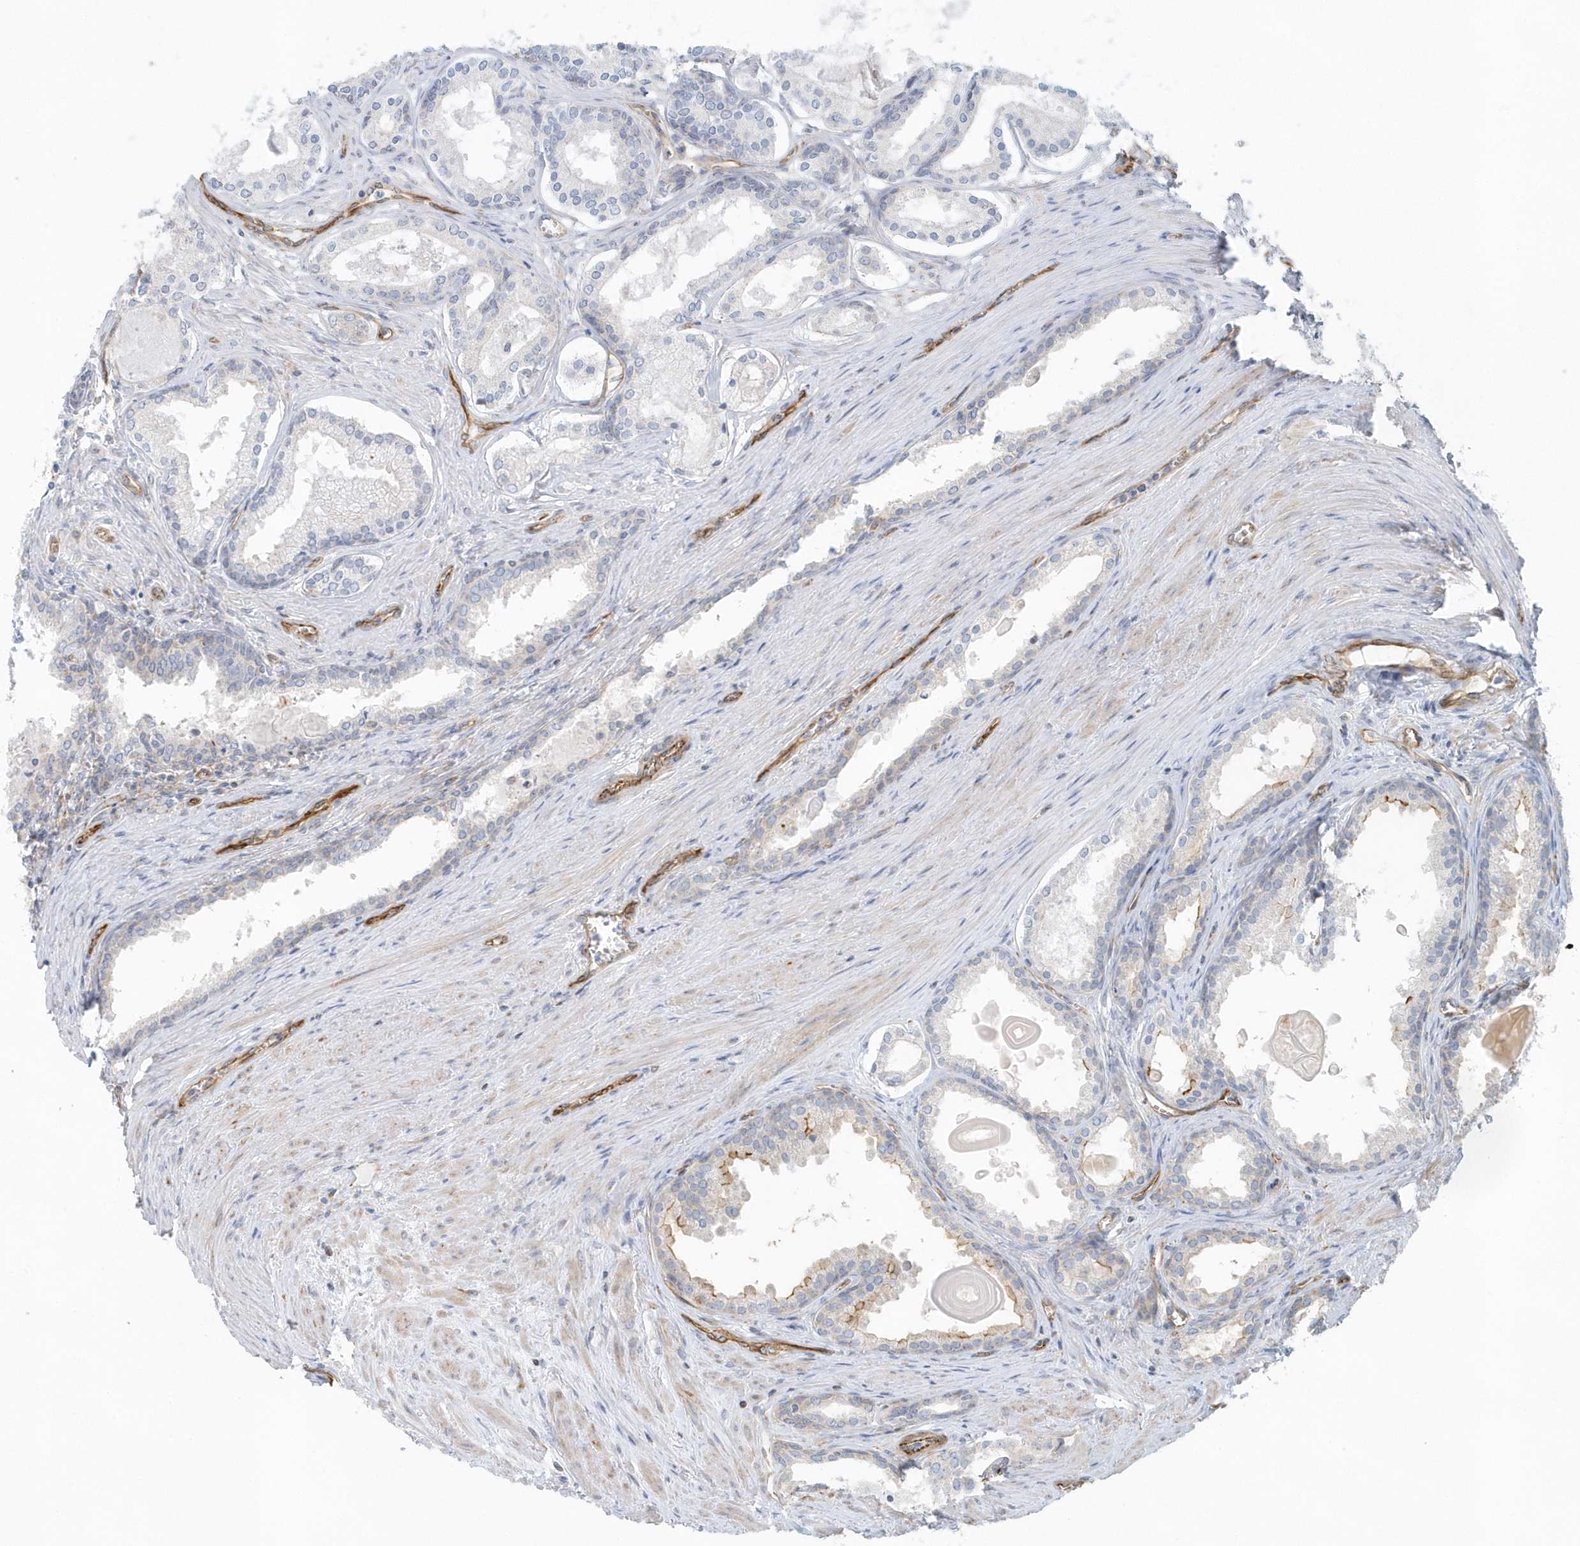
{"staining": {"intensity": "moderate", "quantity": "<25%", "location": "cytoplasmic/membranous"}, "tissue": "prostate cancer", "cell_type": "Tumor cells", "image_type": "cancer", "snomed": [{"axis": "morphology", "description": "Adenocarcinoma, High grade"}, {"axis": "topography", "description": "Prostate"}], "caption": "This is an image of immunohistochemistry (IHC) staining of adenocarcinoma (high-grade) (prostate), which shows moderate expression in the cytoplasmic/membranous of tumor cells.", "gene": "GPR152", "patient": {"sex": "male", "age": 68}}